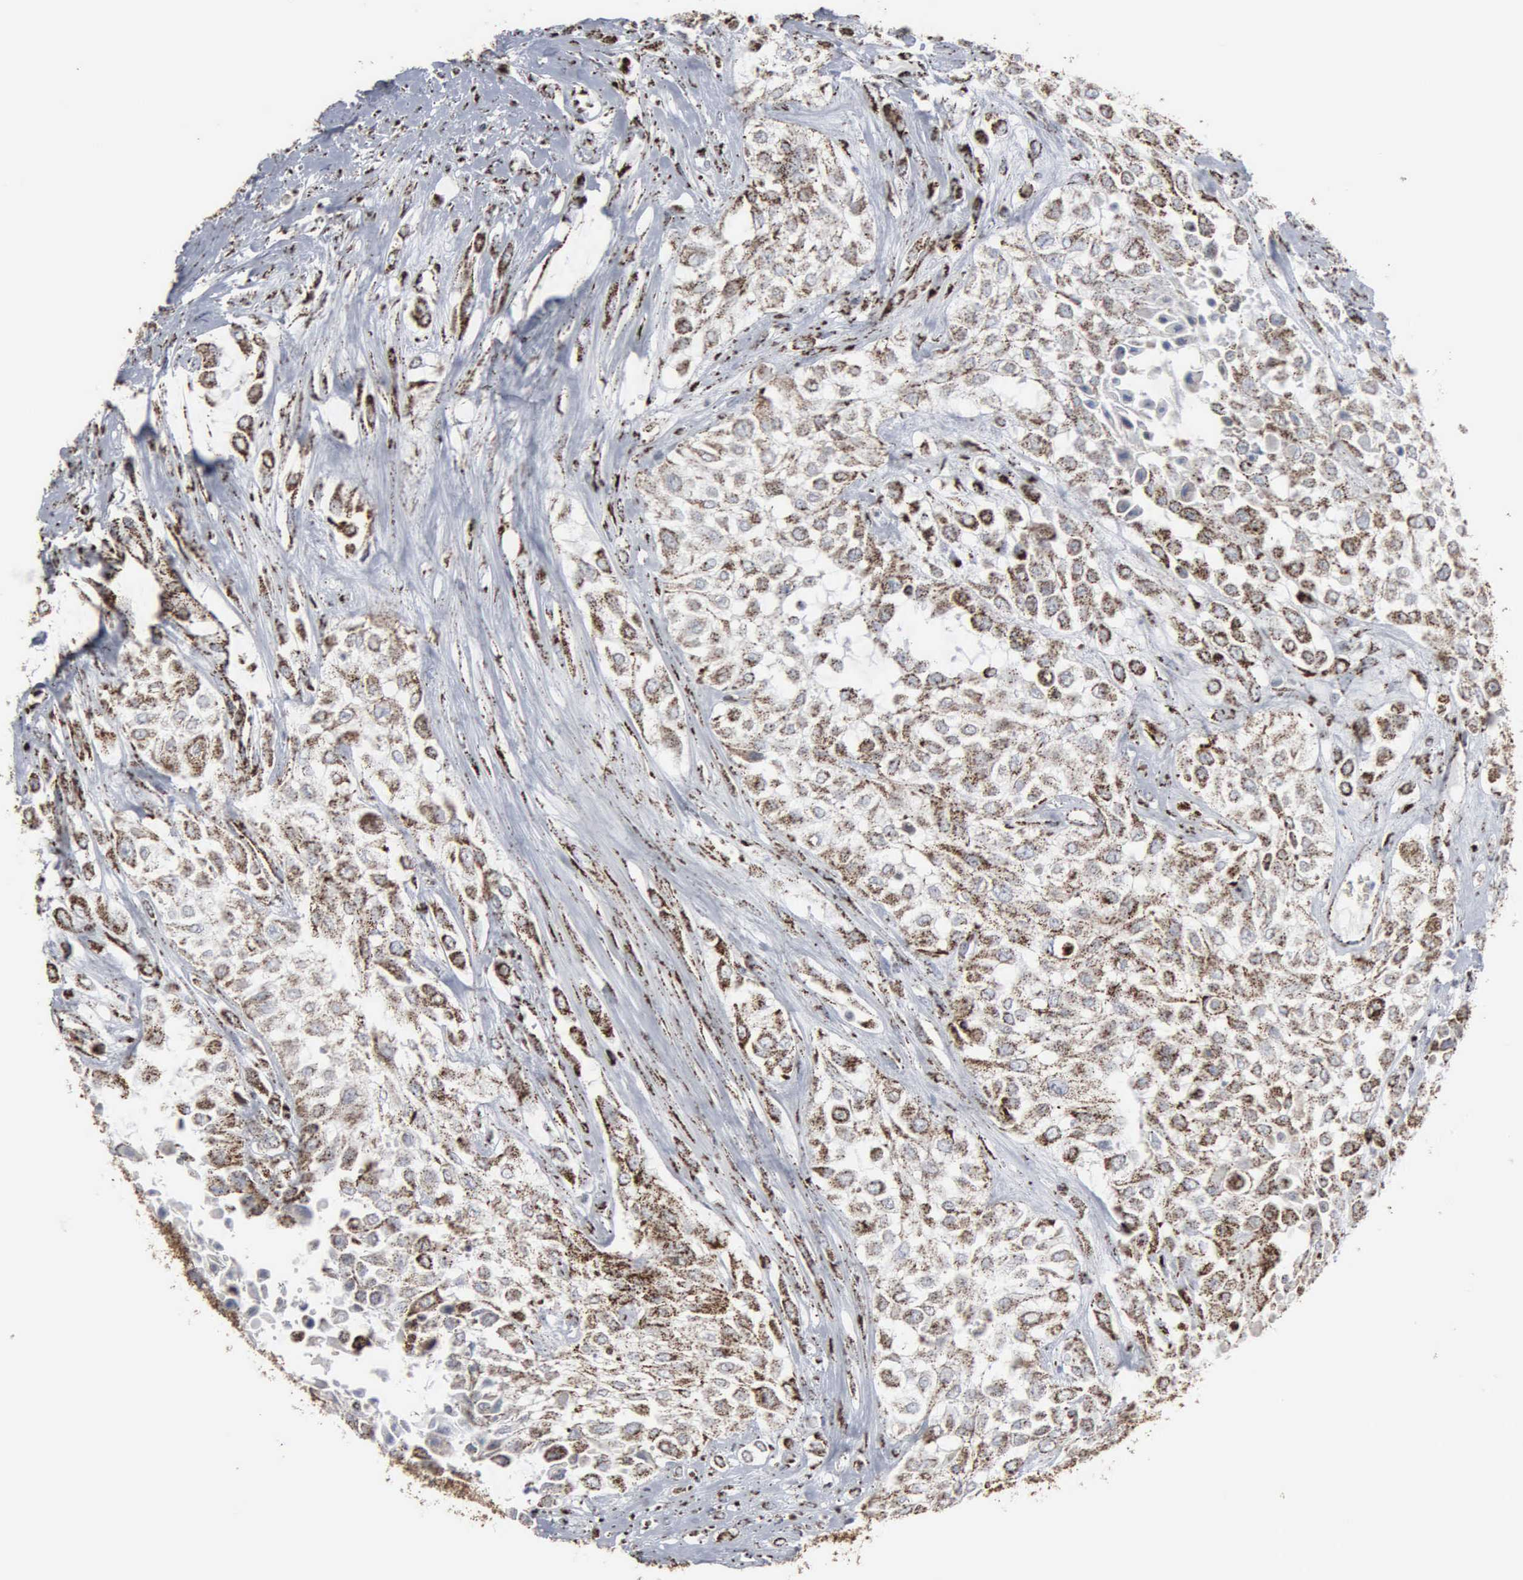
{"staining": {"intensity": "strong", "quantity": ">75%", "location": "cytoplasmic/membranous"}, "tissue": "urothelial cancer", "cell_type": "Tumor cells", "image_type": "cancer", "snomed": [{"axis": "morphology", "description": "Urothelial carcinoma, High grade"}, {"axis": "topography", "description": "Urinary bladder"}], "caption": "Protein analysis of urothelial cancer tissue demonstrates strong cytoplasmic/membranous staining in about >75% of tumor cells.", "gene": "HSPA9", "patient": {"sex": "male", "age": 57}}